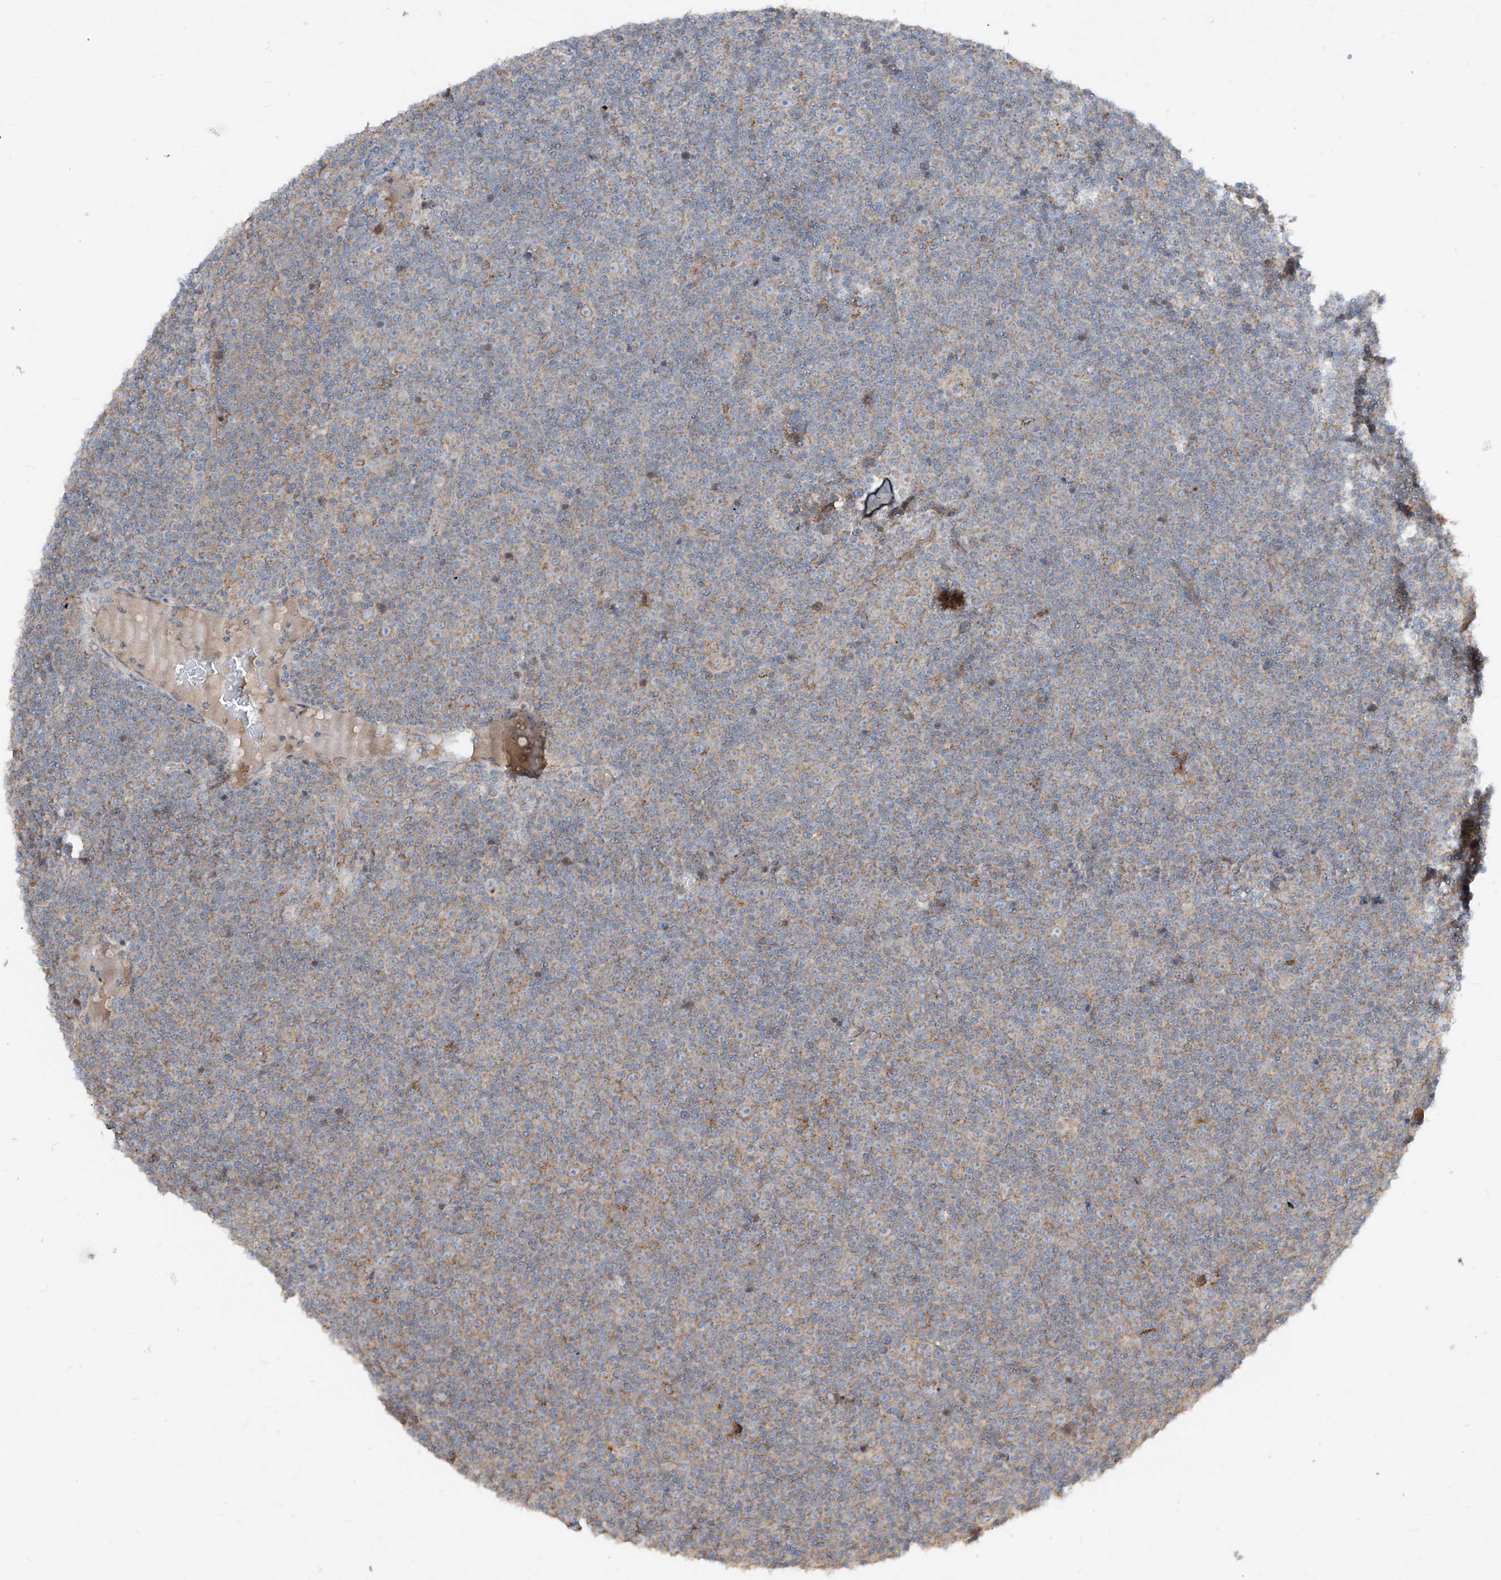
{"staining": {"intensity": "moderate", "quantity": "25%-75%", "location": "cytoplasmic/membranous"}, "tissue": "lymphoma", "cell_type": "Tumor cells", "image_type": "cancer", "snomed": [{"axis": "morphology", "description": "Malignant lymphoma, non-Hodgkin's type, Low grade"}, {"axis": "topography", "description": "Lymph node"}], "caption": "Malignant lymphoma, non-Hodgkin's type (low-grade) stained with IHC exhibits moderate cytoplasmic/membranous staining in about 25%-75% of tumor cells.", "gene": "ABCD3", "patient": {"sex": "female", "age": 67}}